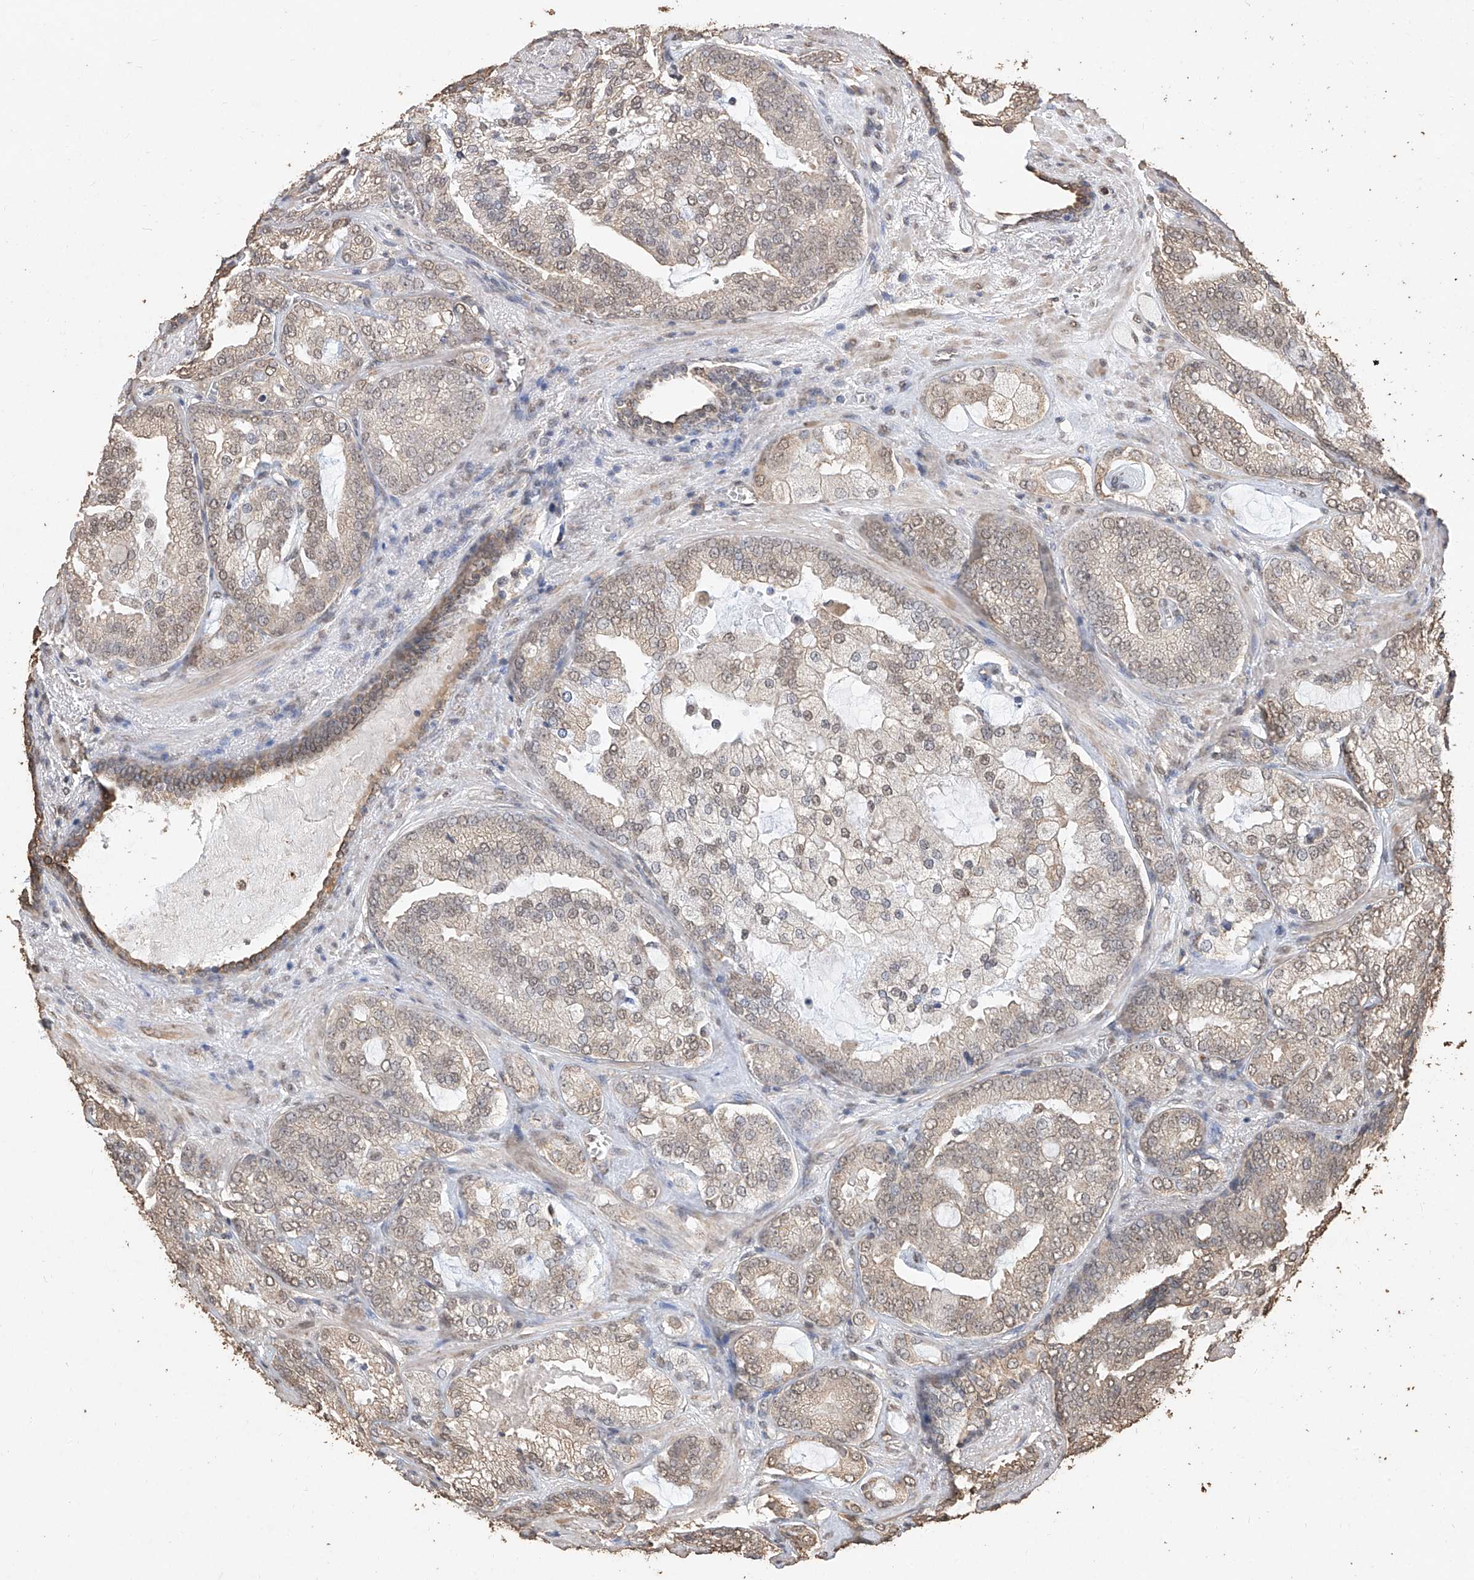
{"staining": {"intensity": "weak", "quantity": "25%-75%", "location": "cytoplasmic/membranous,nuclear"}, "tissue": "prostate cancer", "cell_type": "Tumor cells", "image_type": "cancer", "snomed": [{"axis": "morphology", "description": "Normal morphology"}, {"axis": "morphology", "description": "Adenocarcinoma, Low grade"}, {"axis": "topography", "description": "Prostate"}], "caption": "Immunohistochemistry (IHC) photomicrograph of neoplastic tissue: prostate cancer stained using immunohistochemistry reveals low levels of weak protein expression localized specifically in the cytoplasmic/membranous and nuclear of tumor cells, appearing as a cytoplasmic/membranous and nuclear brown color.", "gene": "ELOVL1", "patient": {"sex": "male", "age": 72}}